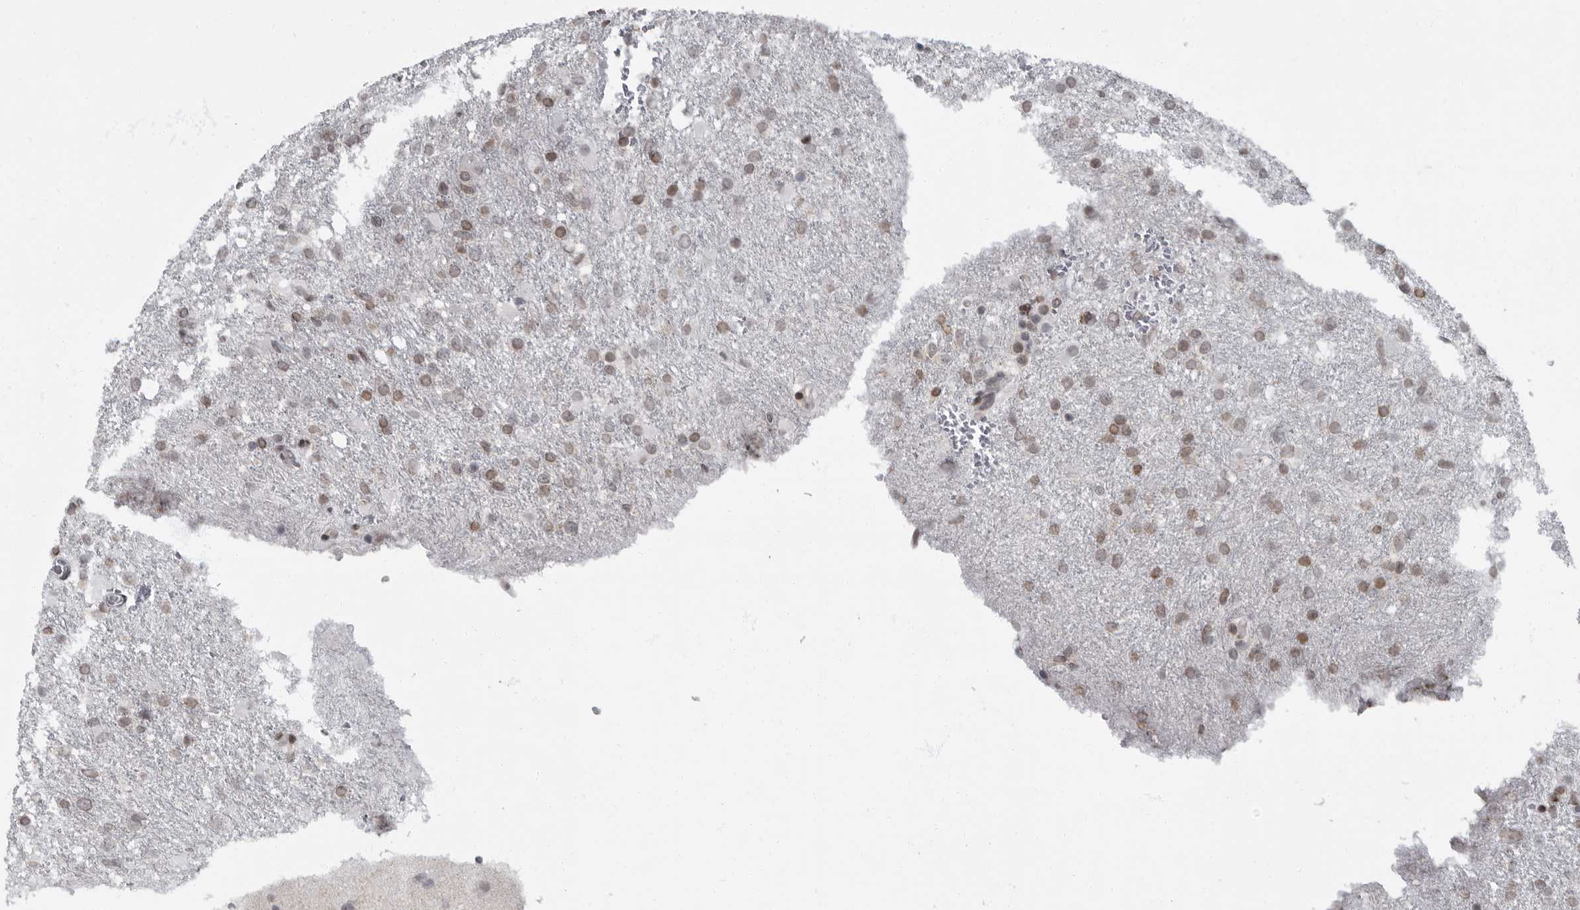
{"staining": {"intensity": "weak", "quantity": ">75%", "location": "nuclear"}, "tissue": "glioma", "cell_type": "Tumor cells", "image_type": "cancer", "snomed": [{"axis": "morphology", "description": "Glioma, malignant, High grade"}, {"axis": "topography", "description": "Brain"}], "caption": "Immunohistochemical staining of high-grade glioma (malignant) shows low levels of weak nuclear protein positivity in about >75% of tumor cells.", "gene": "EVI5", "patient": {"sex": "female", "age": 57}}